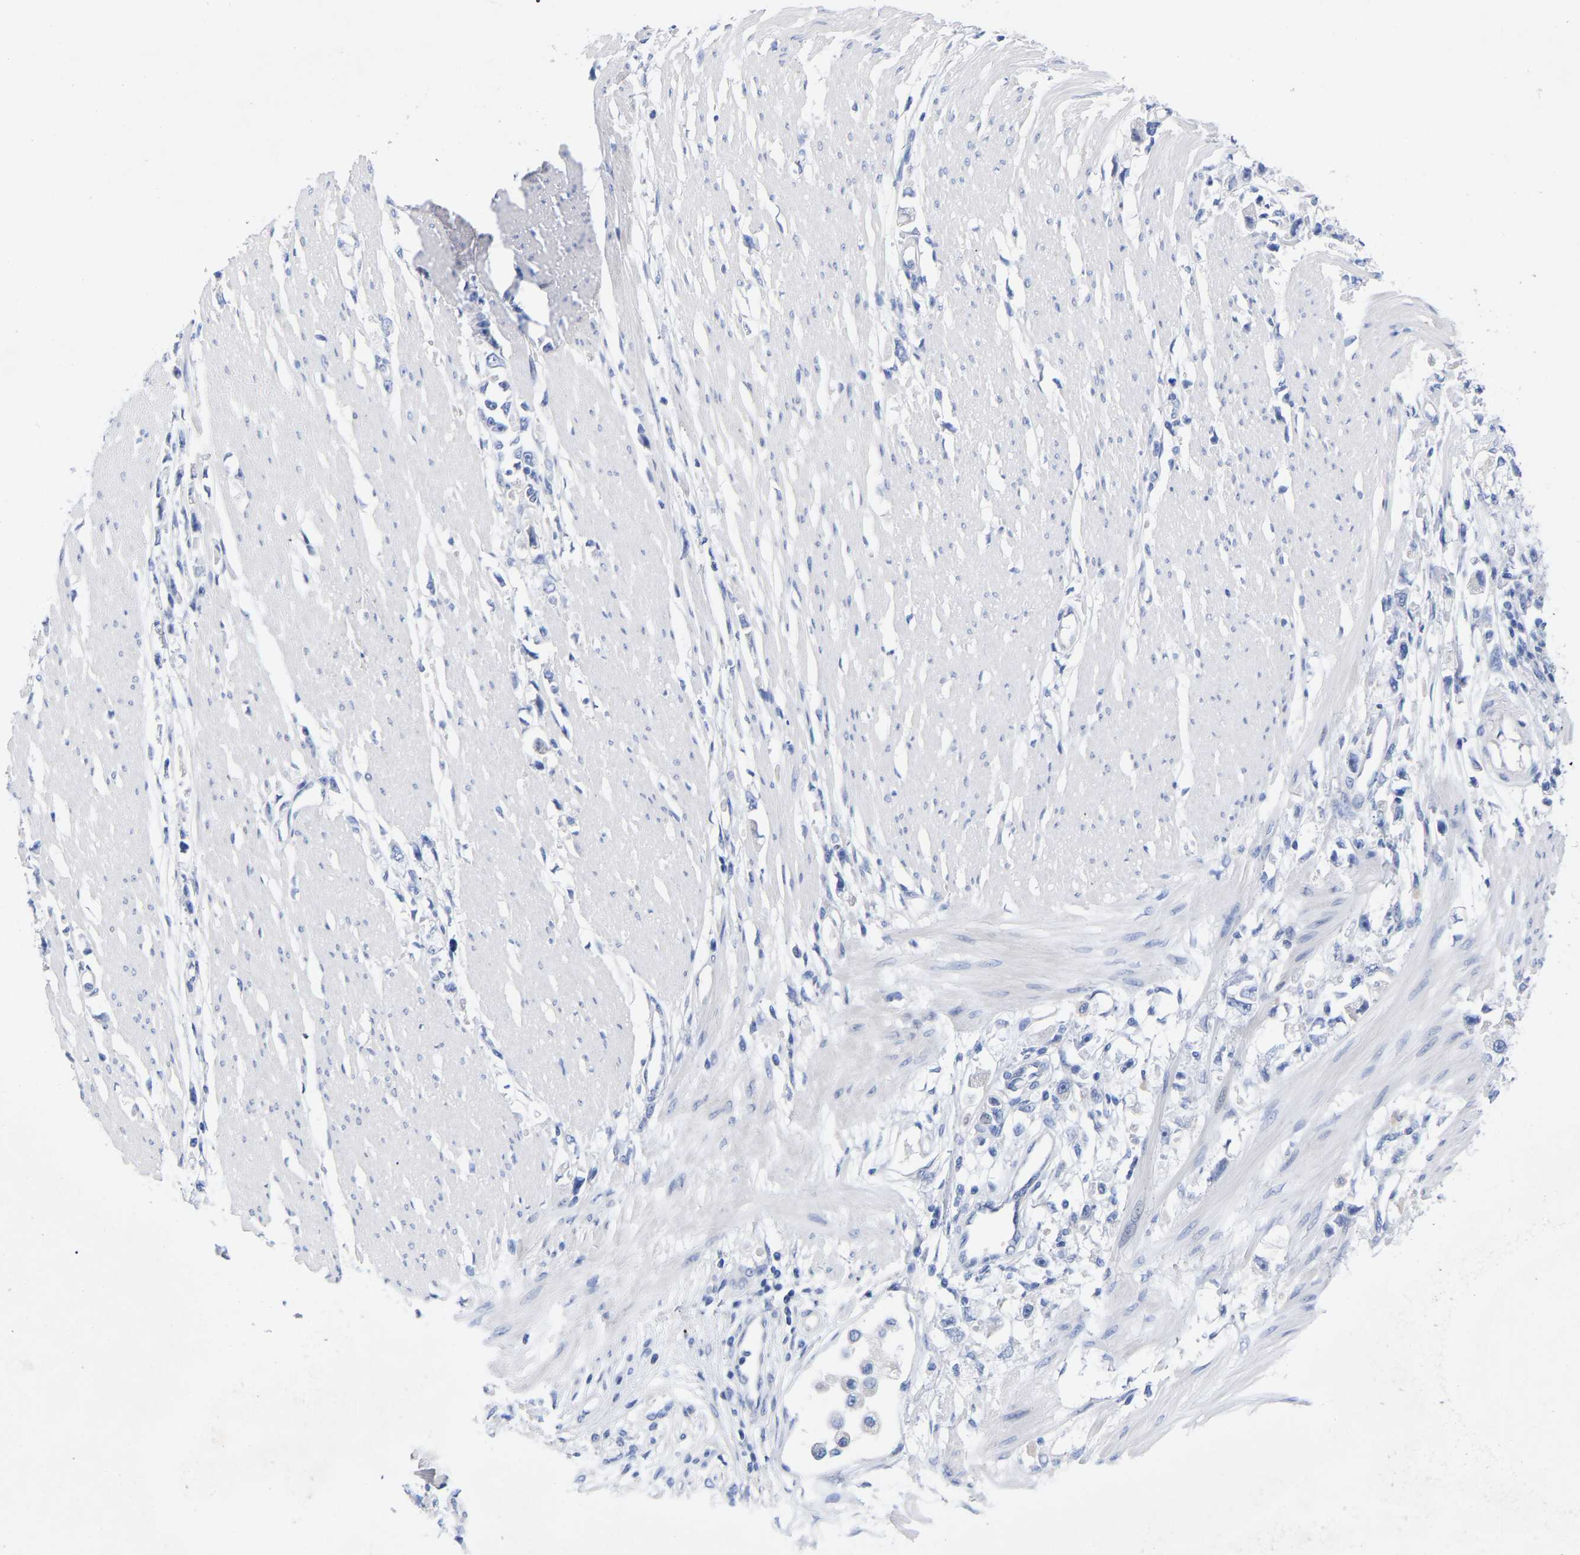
{"staining": {"intensity": "negative", "quantity": "none", "location": "none"}, "tissue": "stomach cancer", "cell_type": "Tumor cells", "image_type": "cancer", "snomed": [{"axis": "morphology", "description": "Adenocarcinoma, NOS"}, {"axis": "topography", "description": "Stomach"}], "caption": "The histopathology image demonstrates no staining of tumor cells in stomach cancer (adenocarcinoma).", "gene": "HAPLN1", "patient": {"sex": "female", "age": 59}}